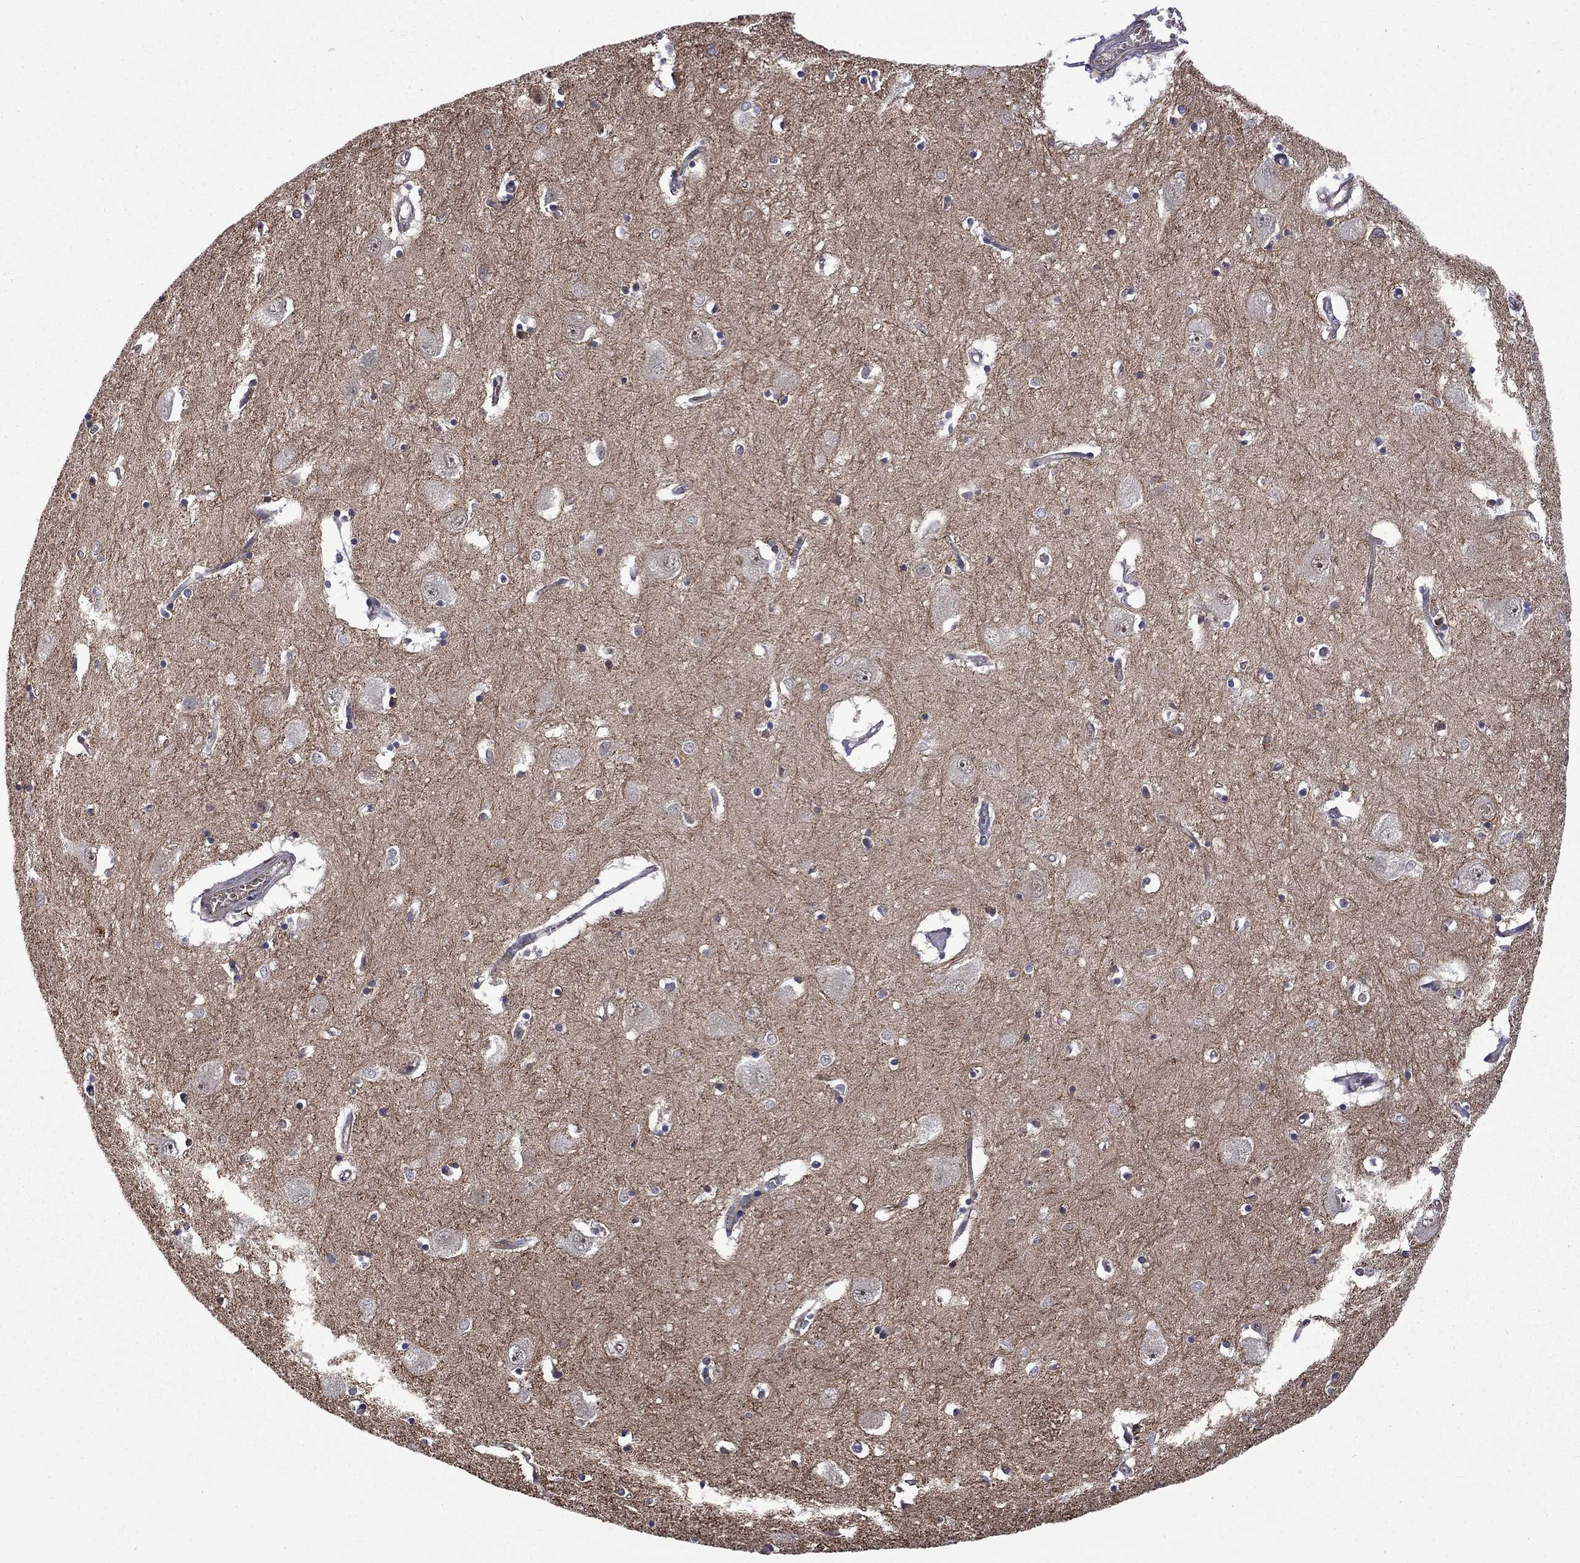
{"staining": {"intensity": "strong", "quantity": "<25%", "location": "nuclear"}, "tissue": "caudate", "cell_type": "Glial cells", "image_type": "normal", "snomed": [{"axis": "morphology", "description": "Normal tissue, NOS"}, {"axis": "topography", "description": "Lateral ventricle wall"}], "caption": "Caudate stained for a protein (brown) displays strong nuclear positive expression in approximately <25% of glial cells.", "gene": "KPNA3", "patient": {"sex": "male", "age": 54}}